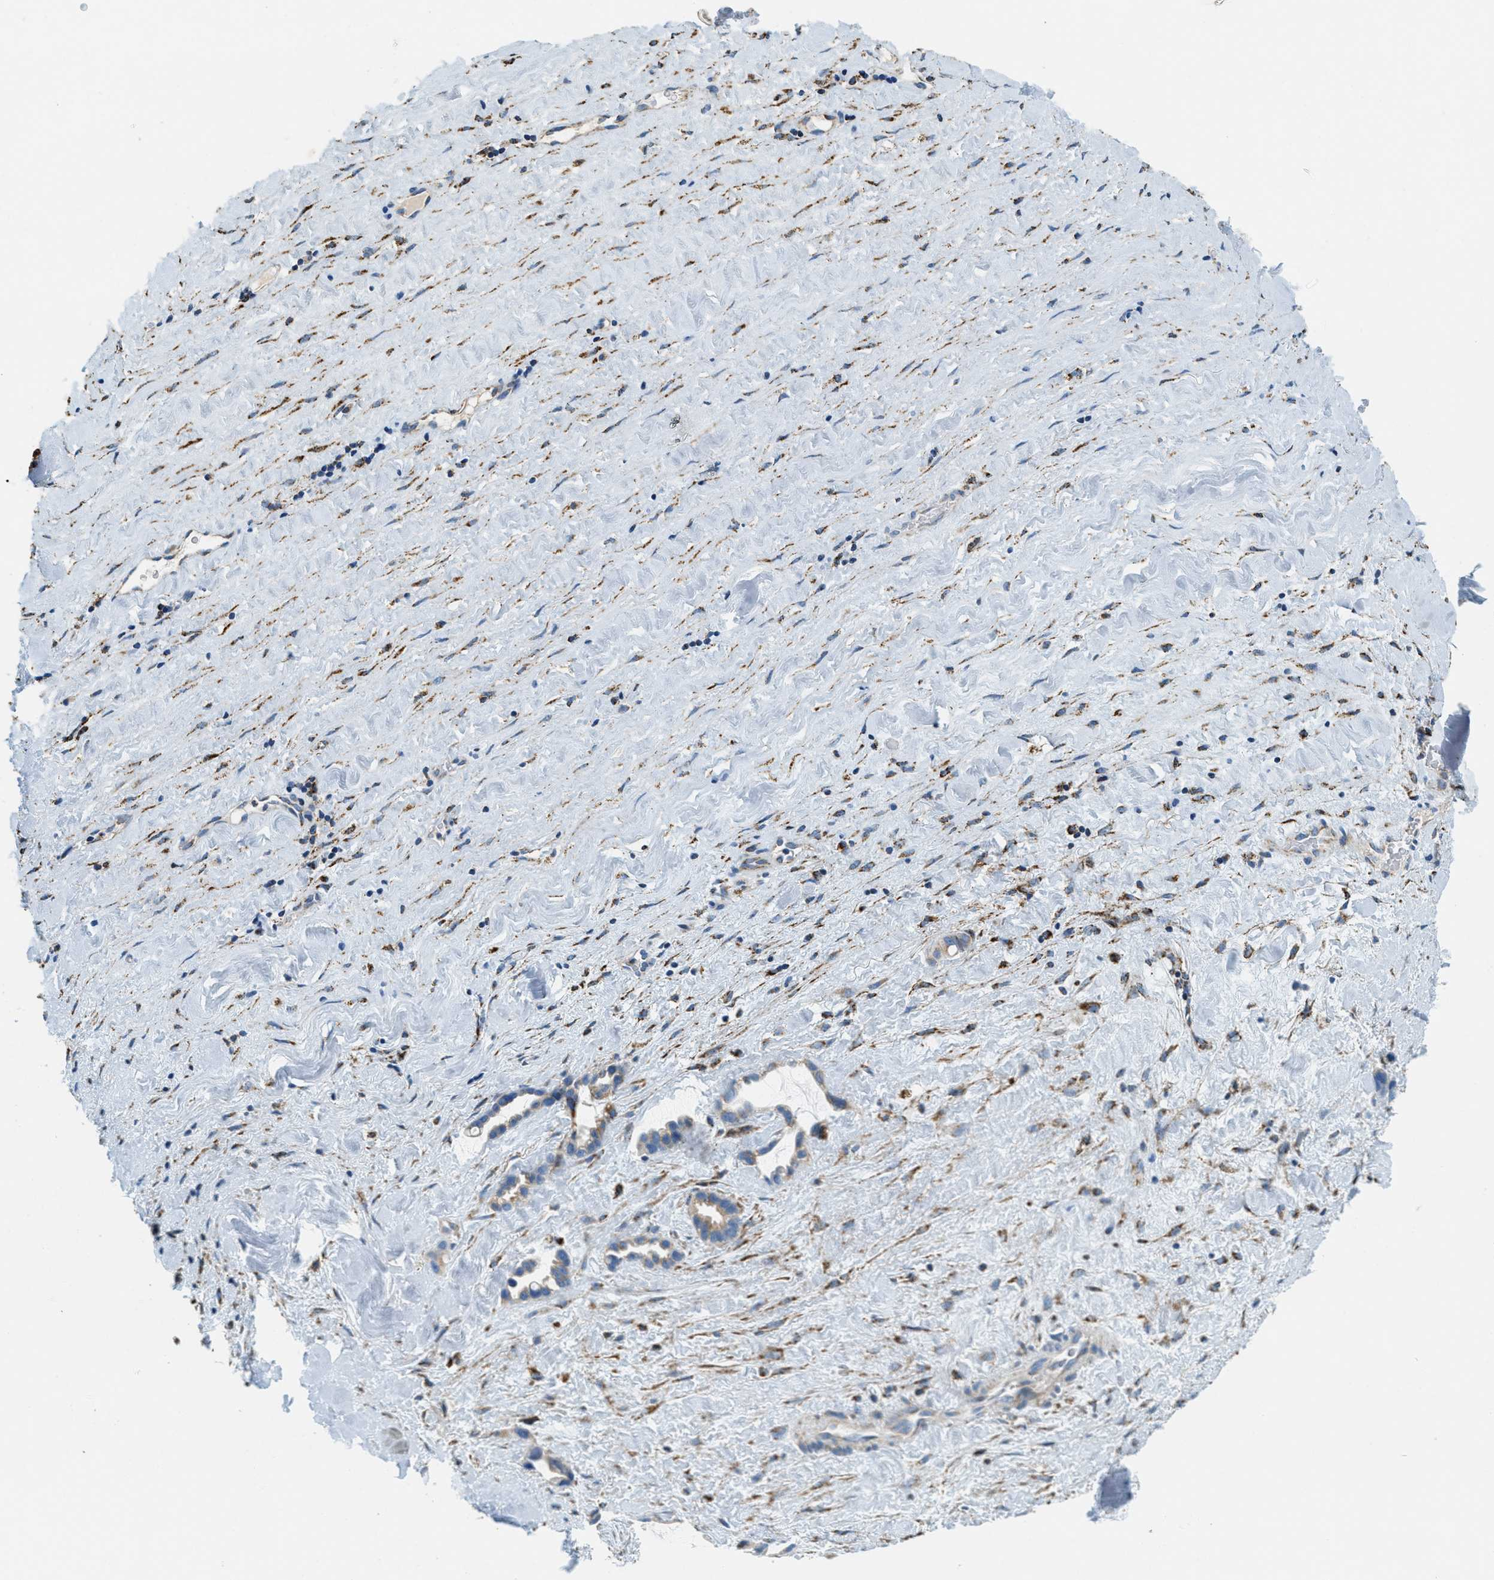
{"staining": {"intensity": "weak", "quantity": "25%-75%", "location": "cytoplasmic/membranous"}, "tissue": "liver cancer", "cell_type": "Tumor cells", "image_type": "cancer", "snomed": [{"axis": "morphology", "description": "Cholangiocarcinoma"}, {"axis": "topography", "description": "Liver"}], "caption": "Immunohistochemistry (IHC) histopathology image of neoplastic tissue: human liver cancer stained using immunohistochemistry demonstrates low levels of weak protein expression localized specifically in the cytoplasmic/membranous of tumor cells, appearing as a cytoplasmic/membranous brown color.", "gene": "HLCS", "patient": {"sex": "female", "age": 65}}